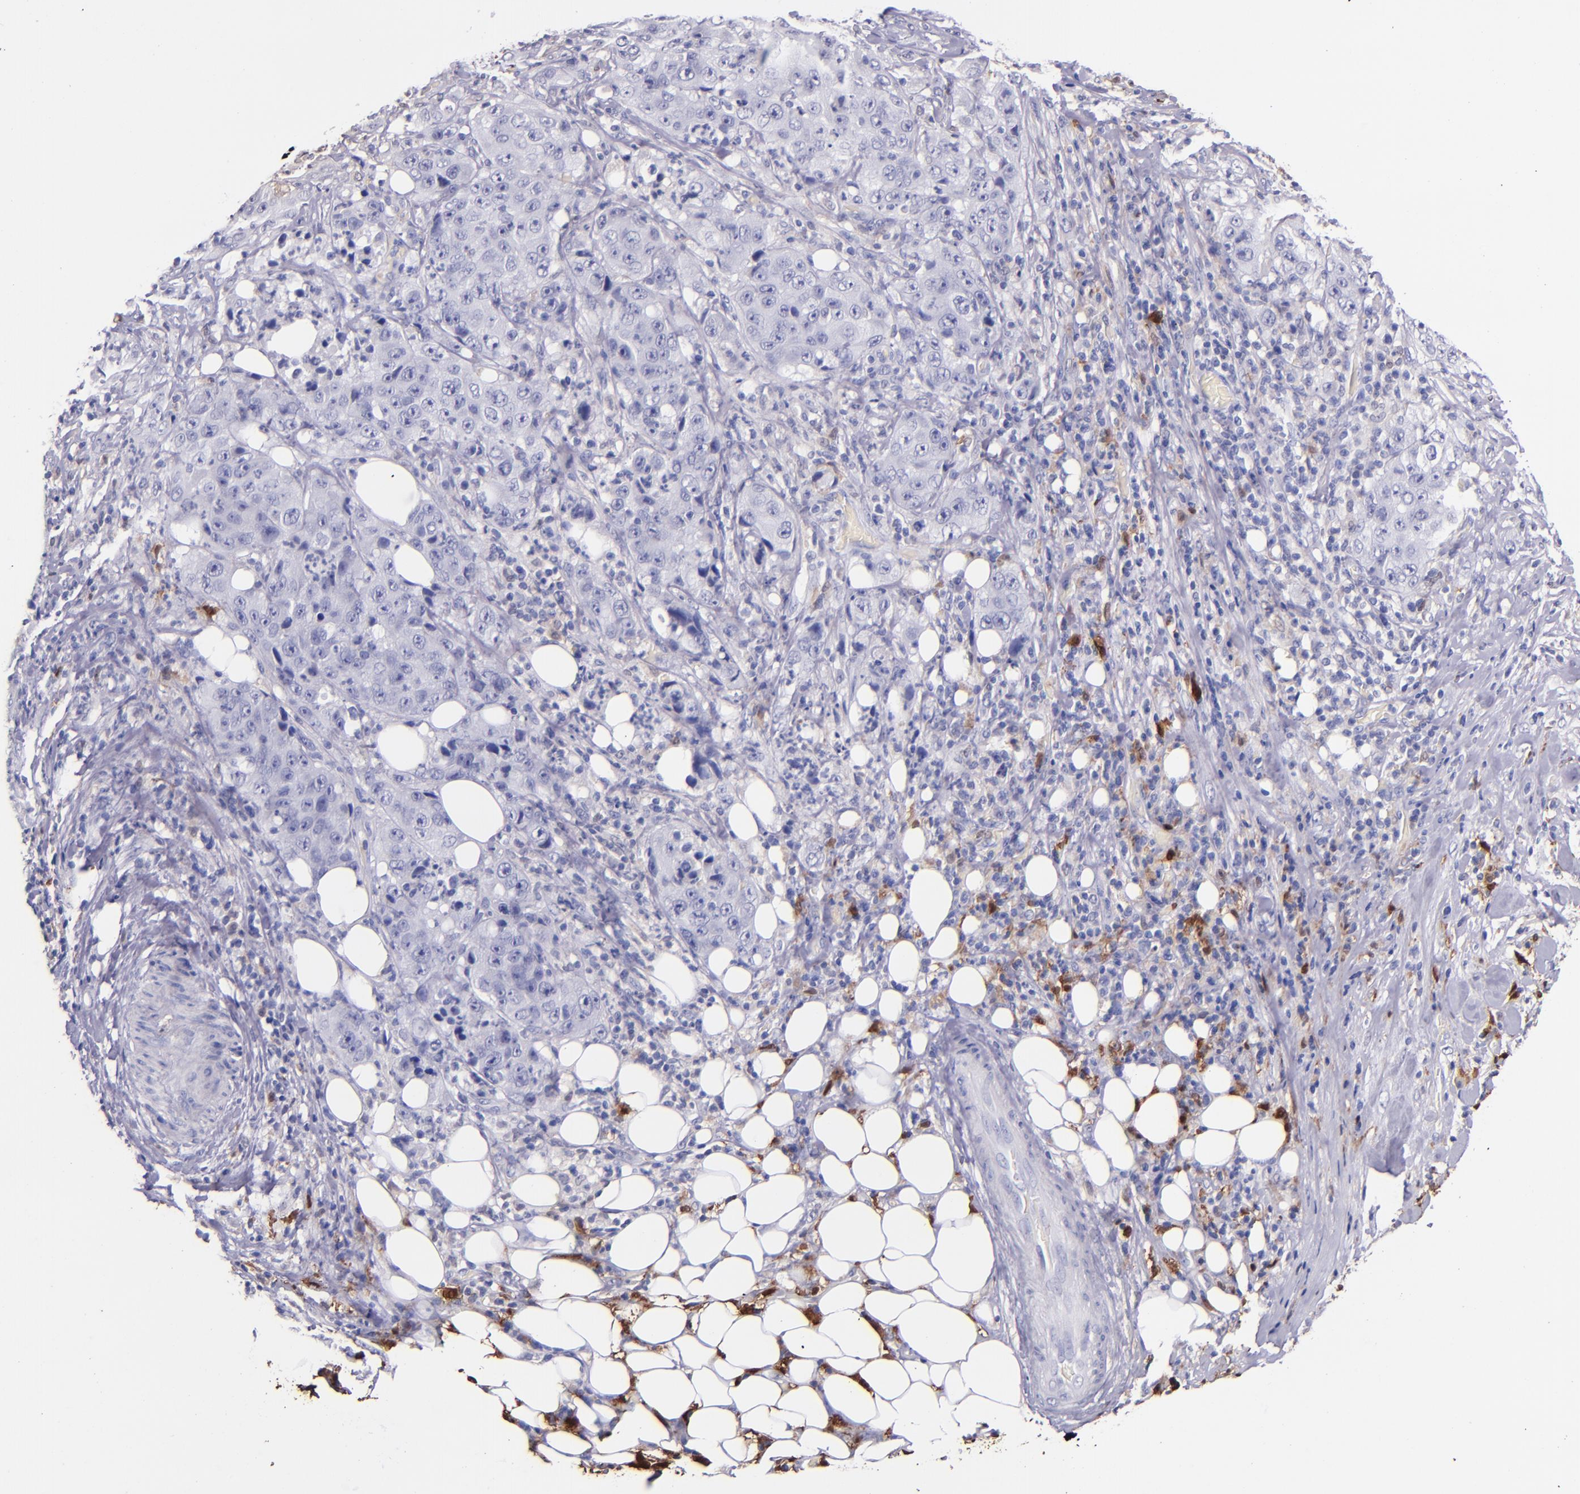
{"staining": {"intensity": "negative", "quantity": "none", "location": "none"}, "tissue": "lung cancer", "cell_type": "Tumor cells", "image_type": "cancer", "snomed": [{"axis": "morphology", "description": "Squamous cell carcinoma, NOS"}, {"axis": "topography", "description": "Lung"}], "caption": "Tumor cells show no significant expression in lung squamous cell carcinoma.", "gene": "F13A1", "patient": {"sex": "male", "age": 64}}